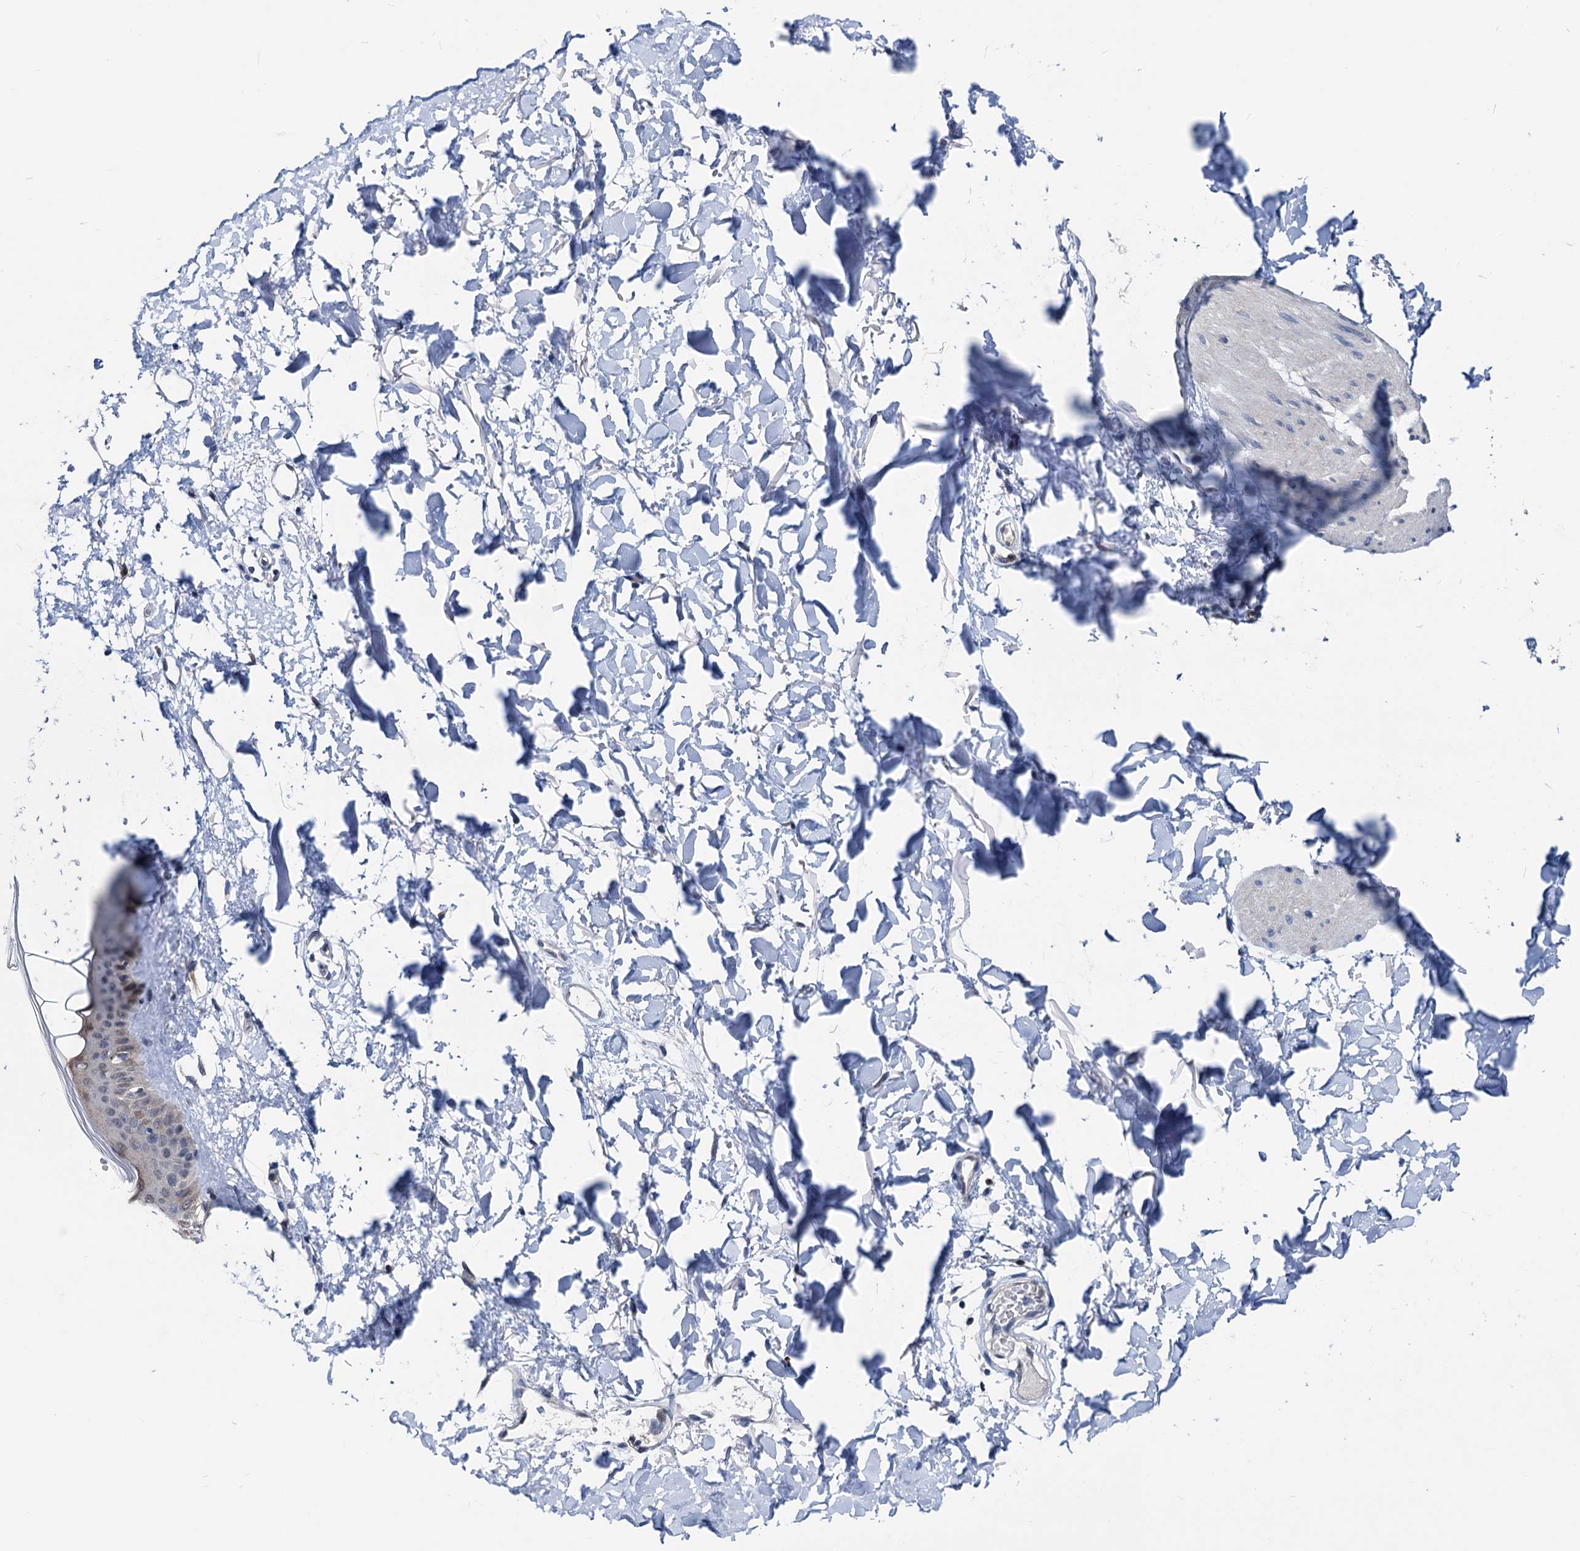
{"staining": {"intensity": "negative", "quantity": "none", "location": "none"}, "tissue": "skin", "cell_type": "Fibroblasts", "image_type": "normal", "snomed": [{"axis": "morphology", "description": "Normal tissue, NOS"}, {"axis": "topography", "description": "Skin"}], "caption": "This histopathology image is of unremarkable skin stained with immunohistochemistry to label a protein in brown with the nuclei are counter-stained blue. There is no staining in fibroblasts. Brightfield microscopy of immunohistochemistry stained with DAB (3,3'-diaminobenzidine) (brown) and hematoxylin (blue), captured at high magnification.", "gene": "GLO1", "patient": {"sex": "female", "age": 58}}